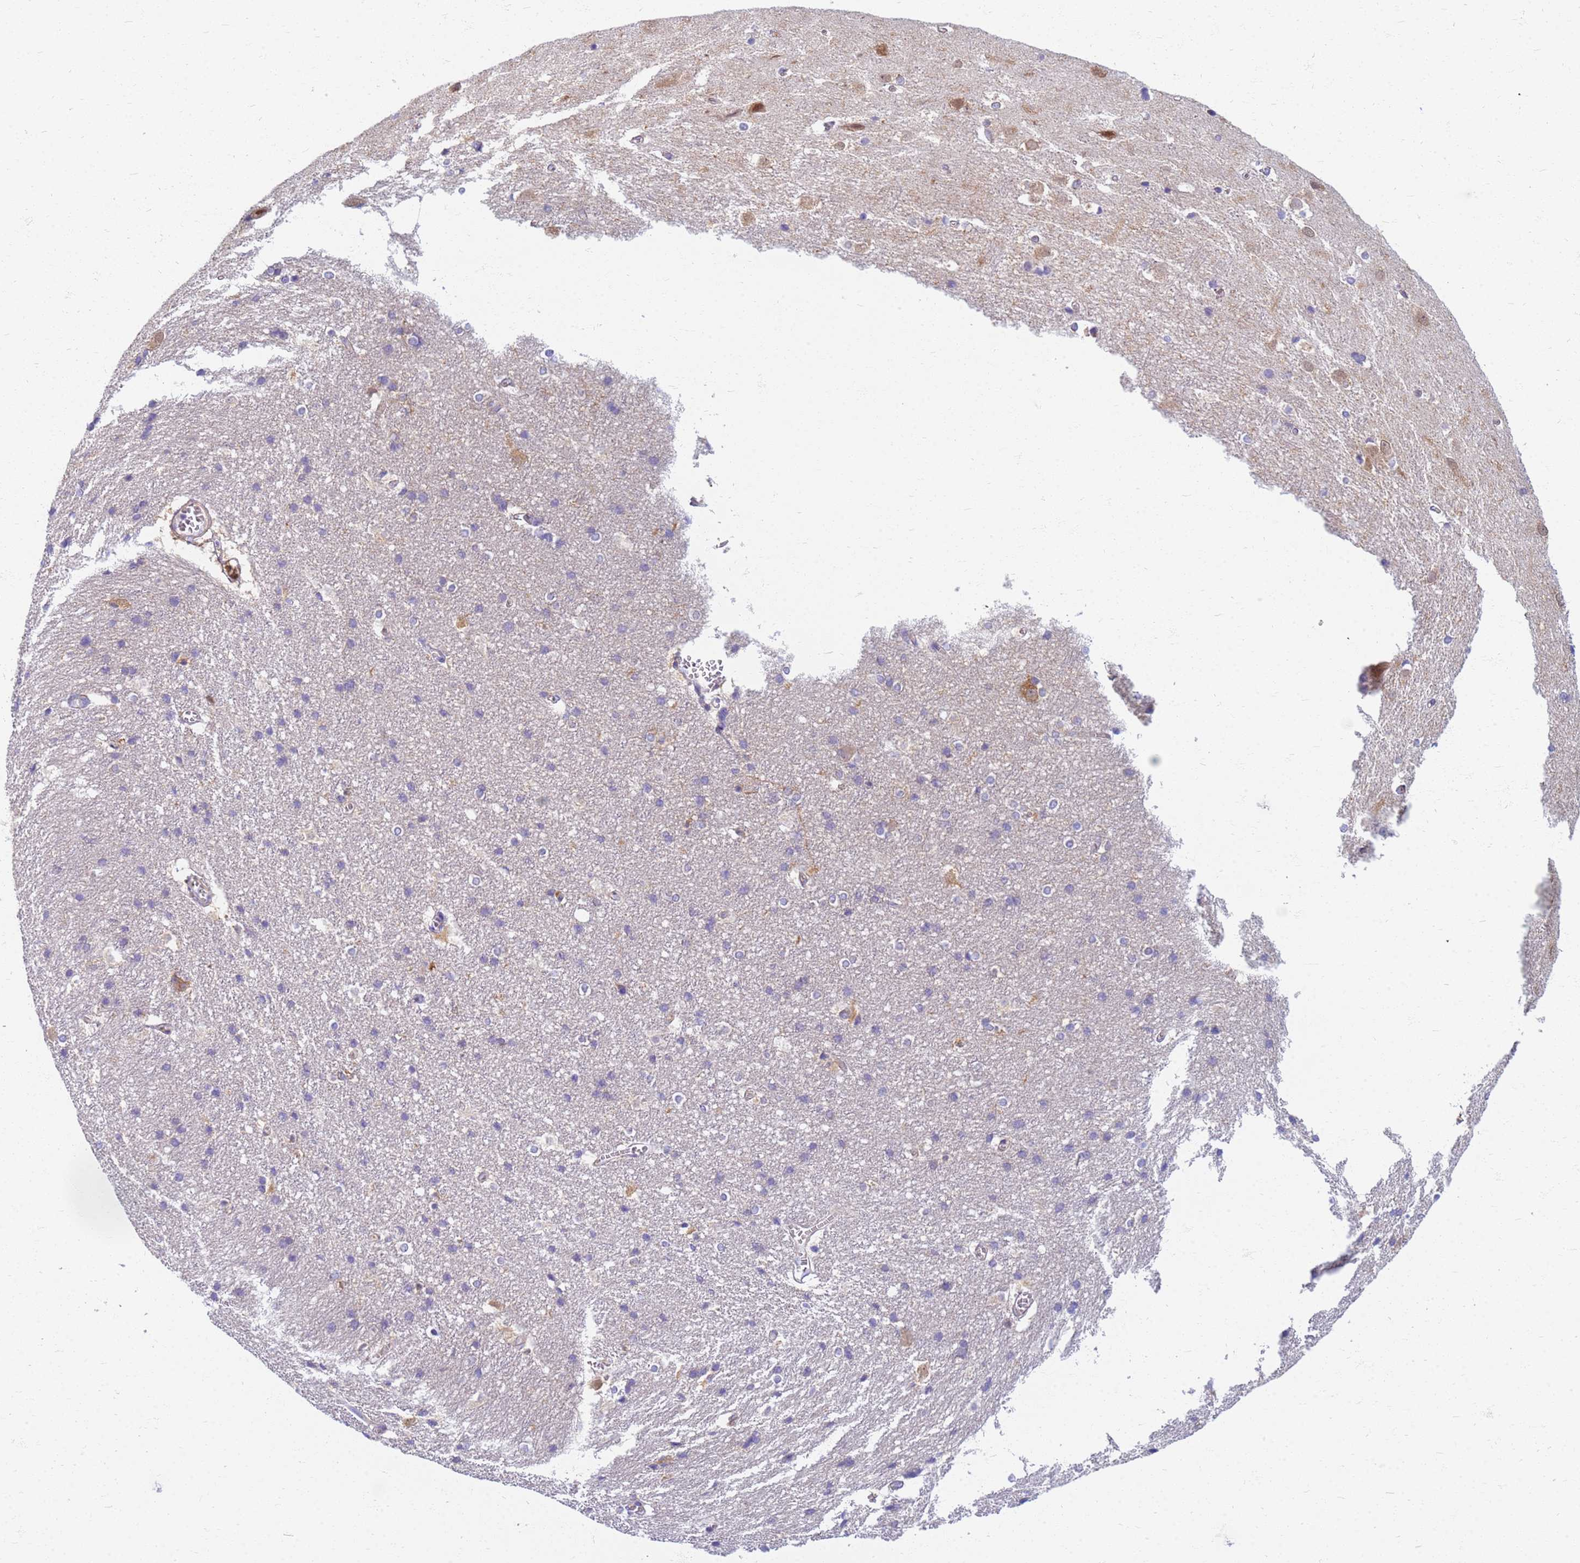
{"staining": {"intensity": "negative", "quantity": "none", "location": "none"}, "tissue": "cerebral cortex", "cell_type": "Endothelial cells", "image_type": "normal", "snomed": [{"axis": "morphology", "description": "Normal tissue, NOS"}, {"axis": "topography", "description": "Cerebral cortex"}], "caption": "The image exhibits no significant staining in endothelial cells of cerebral cortex. The staining was performed using DAB (3,3'-diaminobenzidine) to visualize the protein expression in brown, while the nuclei were stained in blue with hematoxylin (Magnification: 20x).", "gene": "EEA1", "patient": {"sex": "male", "age": 54}}